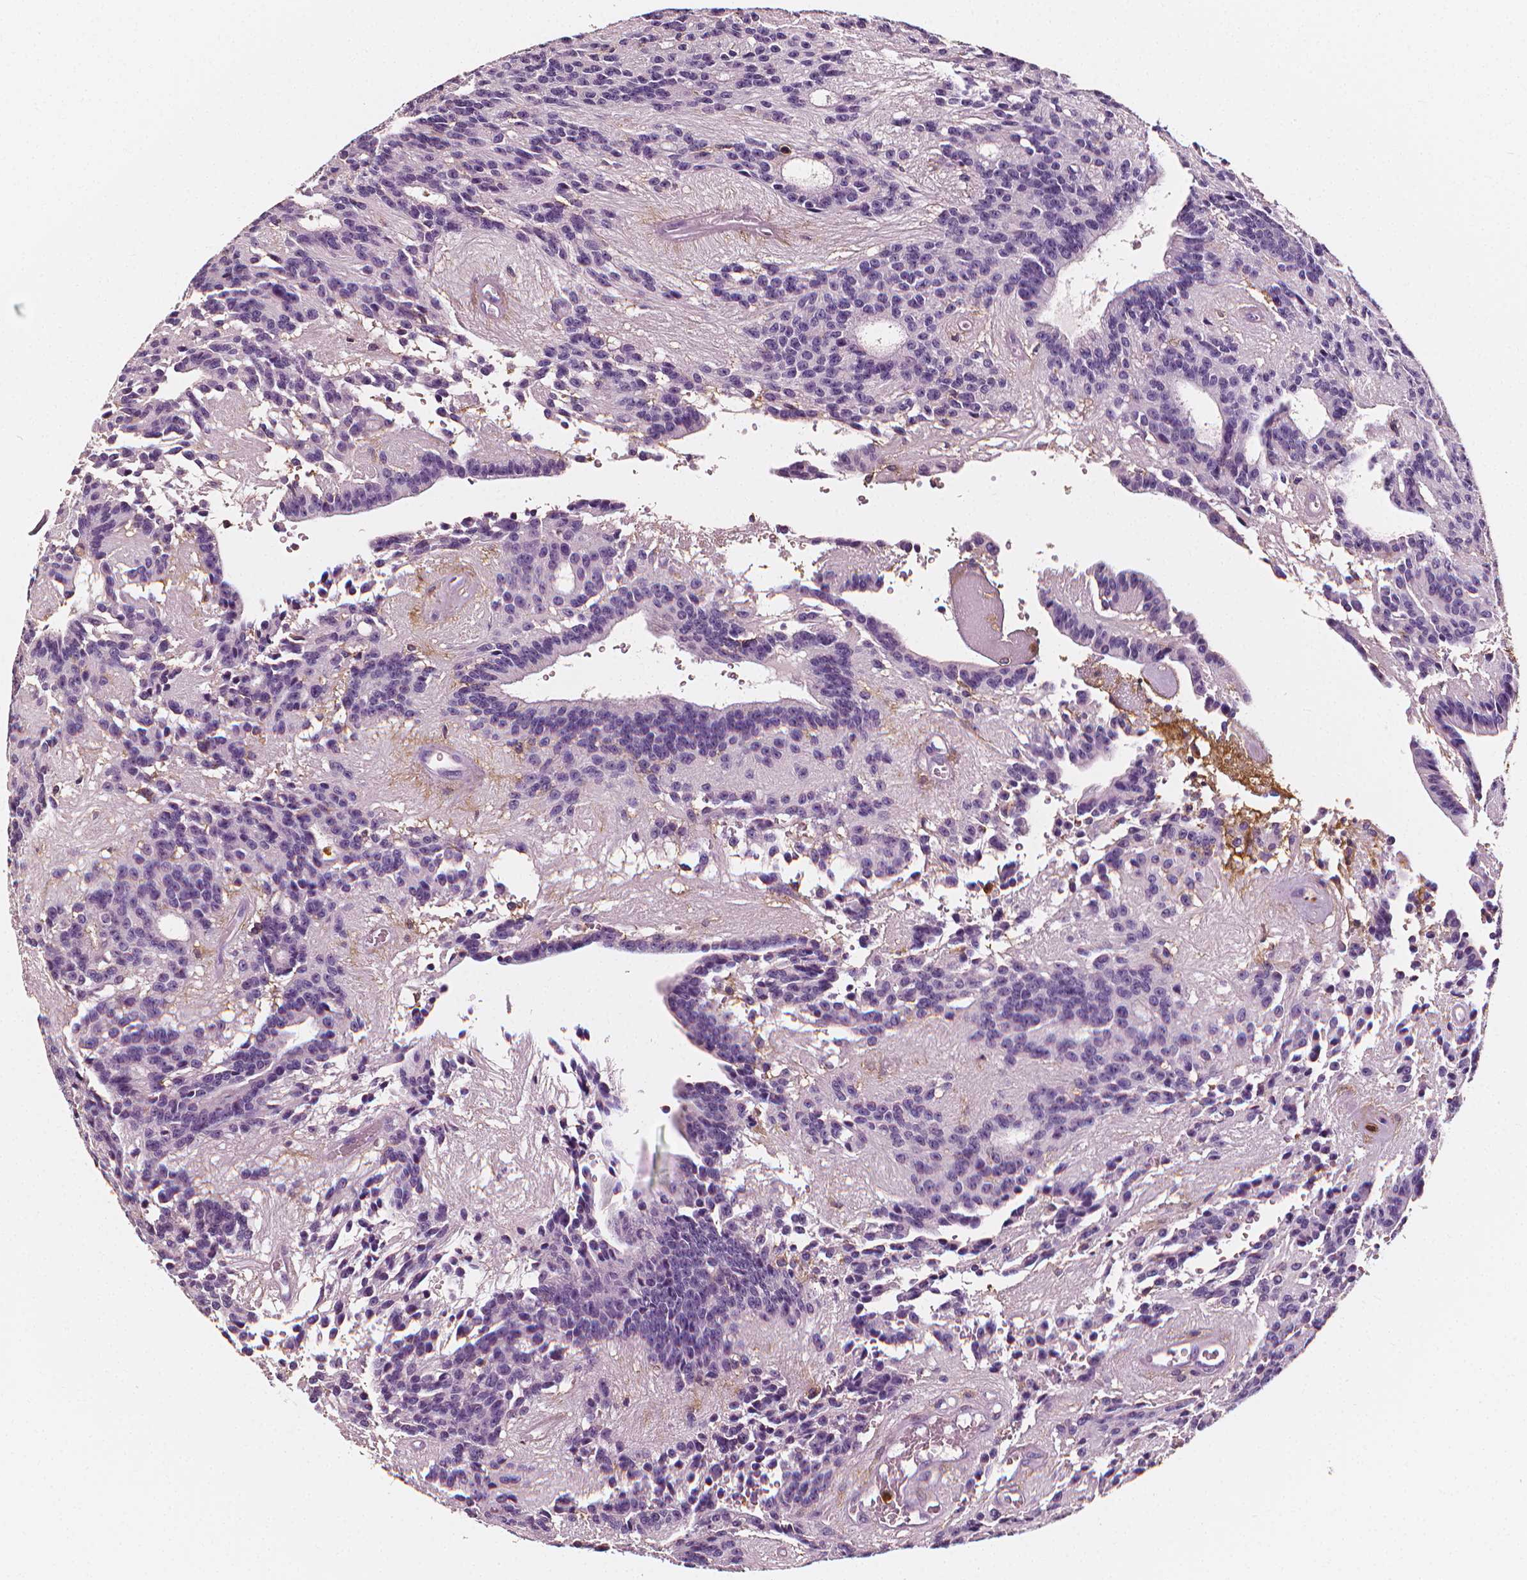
{"staining": {"intensity": "negative", "quantity": "none", "location": "none"}, "tissue": "glioma", "cell_type": "Tumor cells", "image_type": "cancer", "snomed": [{"axis": "morphology", "description": "Glioma, malignant, Low grade"}, {"axis": "topography", "description": "Brain"}], "caption": "The image reveals no staining of tumor cells in malignant glioma (low-grade).", "gene": "PTPRC", "patient": {"sex": "male", "age": 31}}